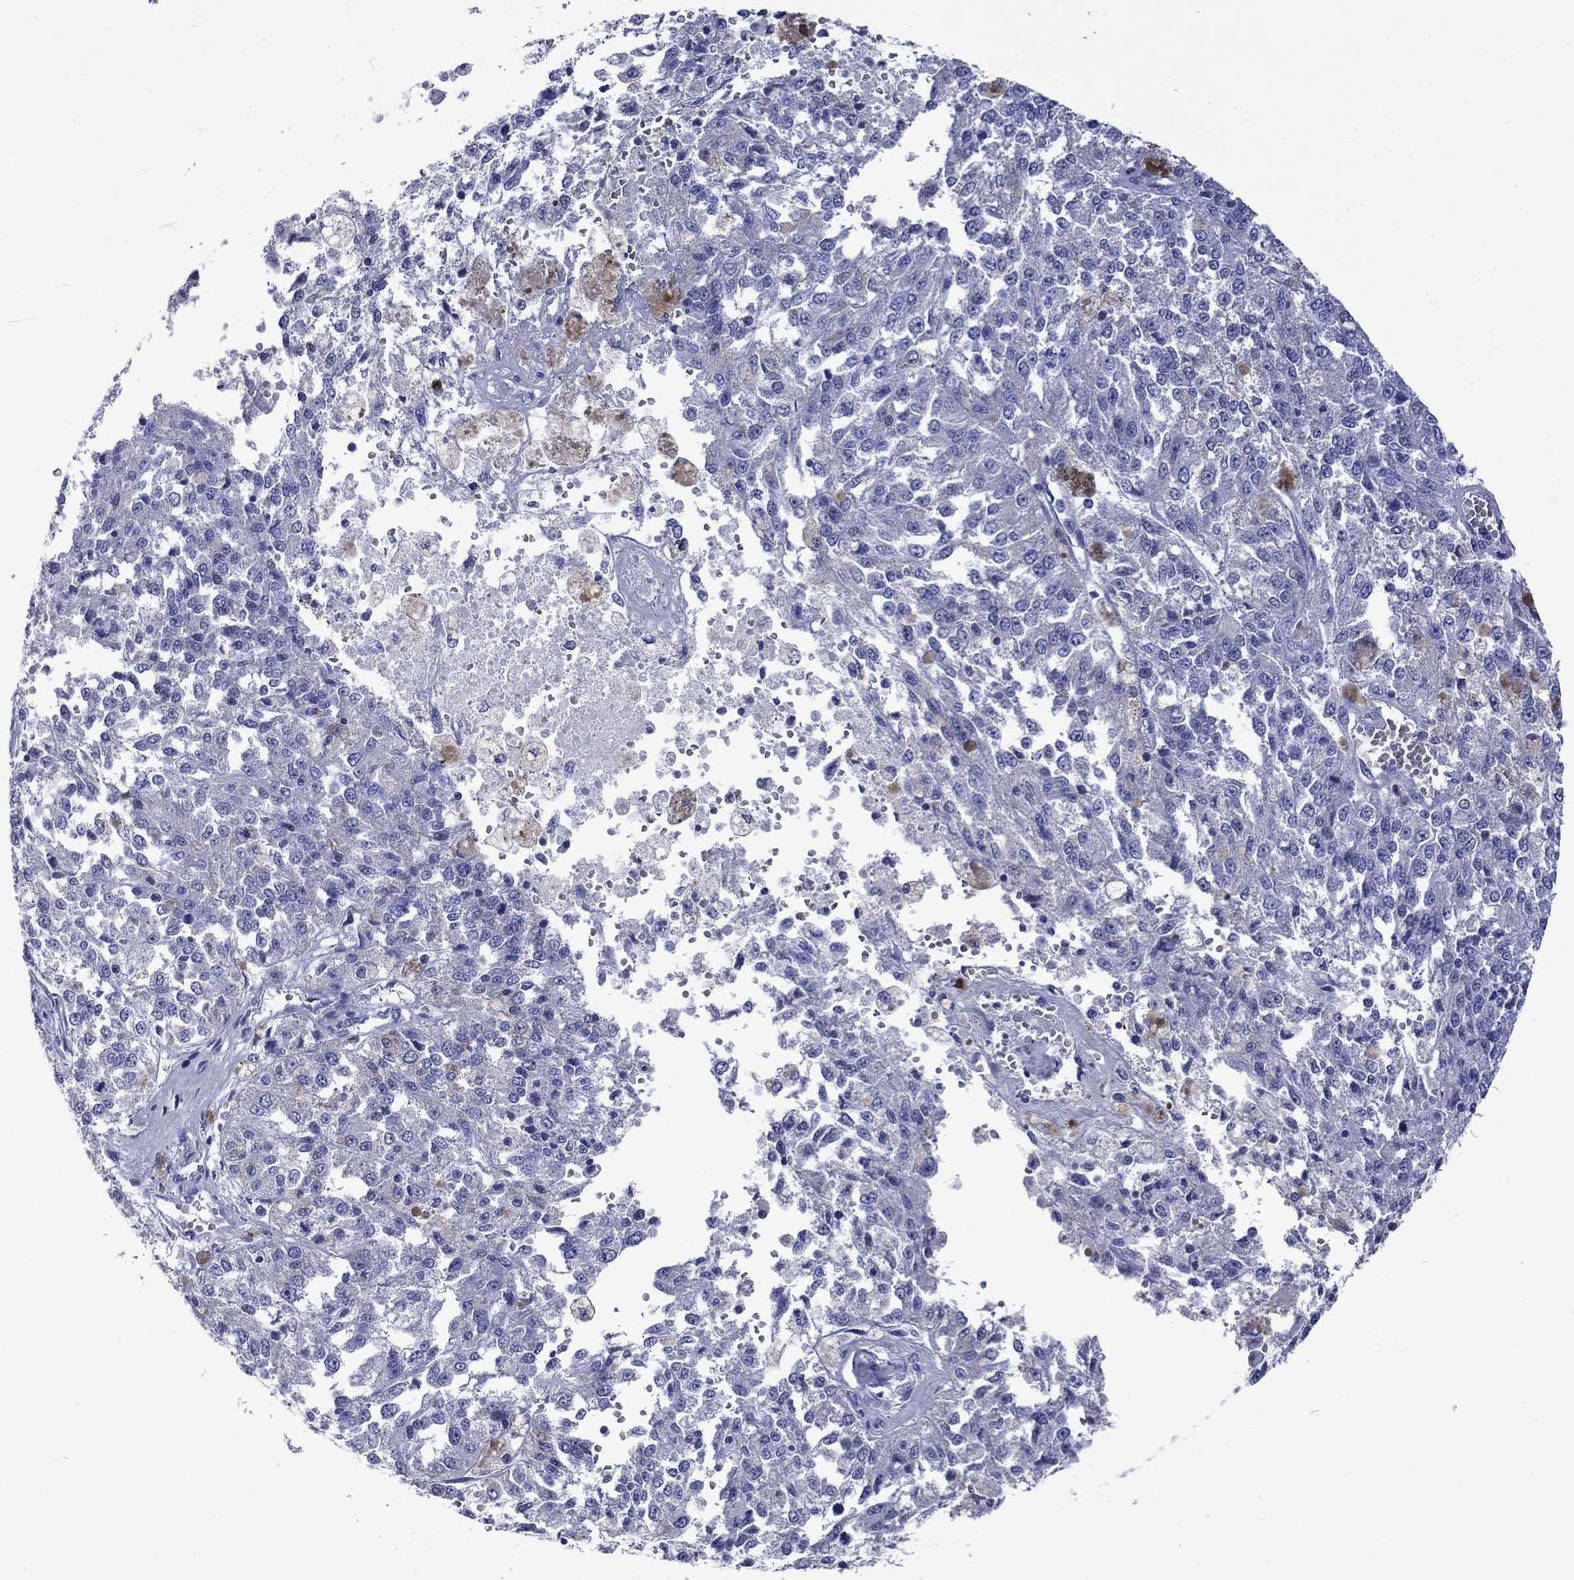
{"staining": {"intensity": "negative", "quantity": "none", "location": "none"}, "tissue": "melanoma", "cell_type": "Tumor cells", "image_type": "cancer", "snomed": [{"axis": "morphology", "description": "Malignant melanoma, Metastatic site"}, {"axis": "topography", "description": "Lymph node"}], "caption": "Immunohistochemical staining of melanoma demonstrates no significant expression in tumor cells.", "gene": "ACADSB", "patient": {"sex": "female", "age": 64}}